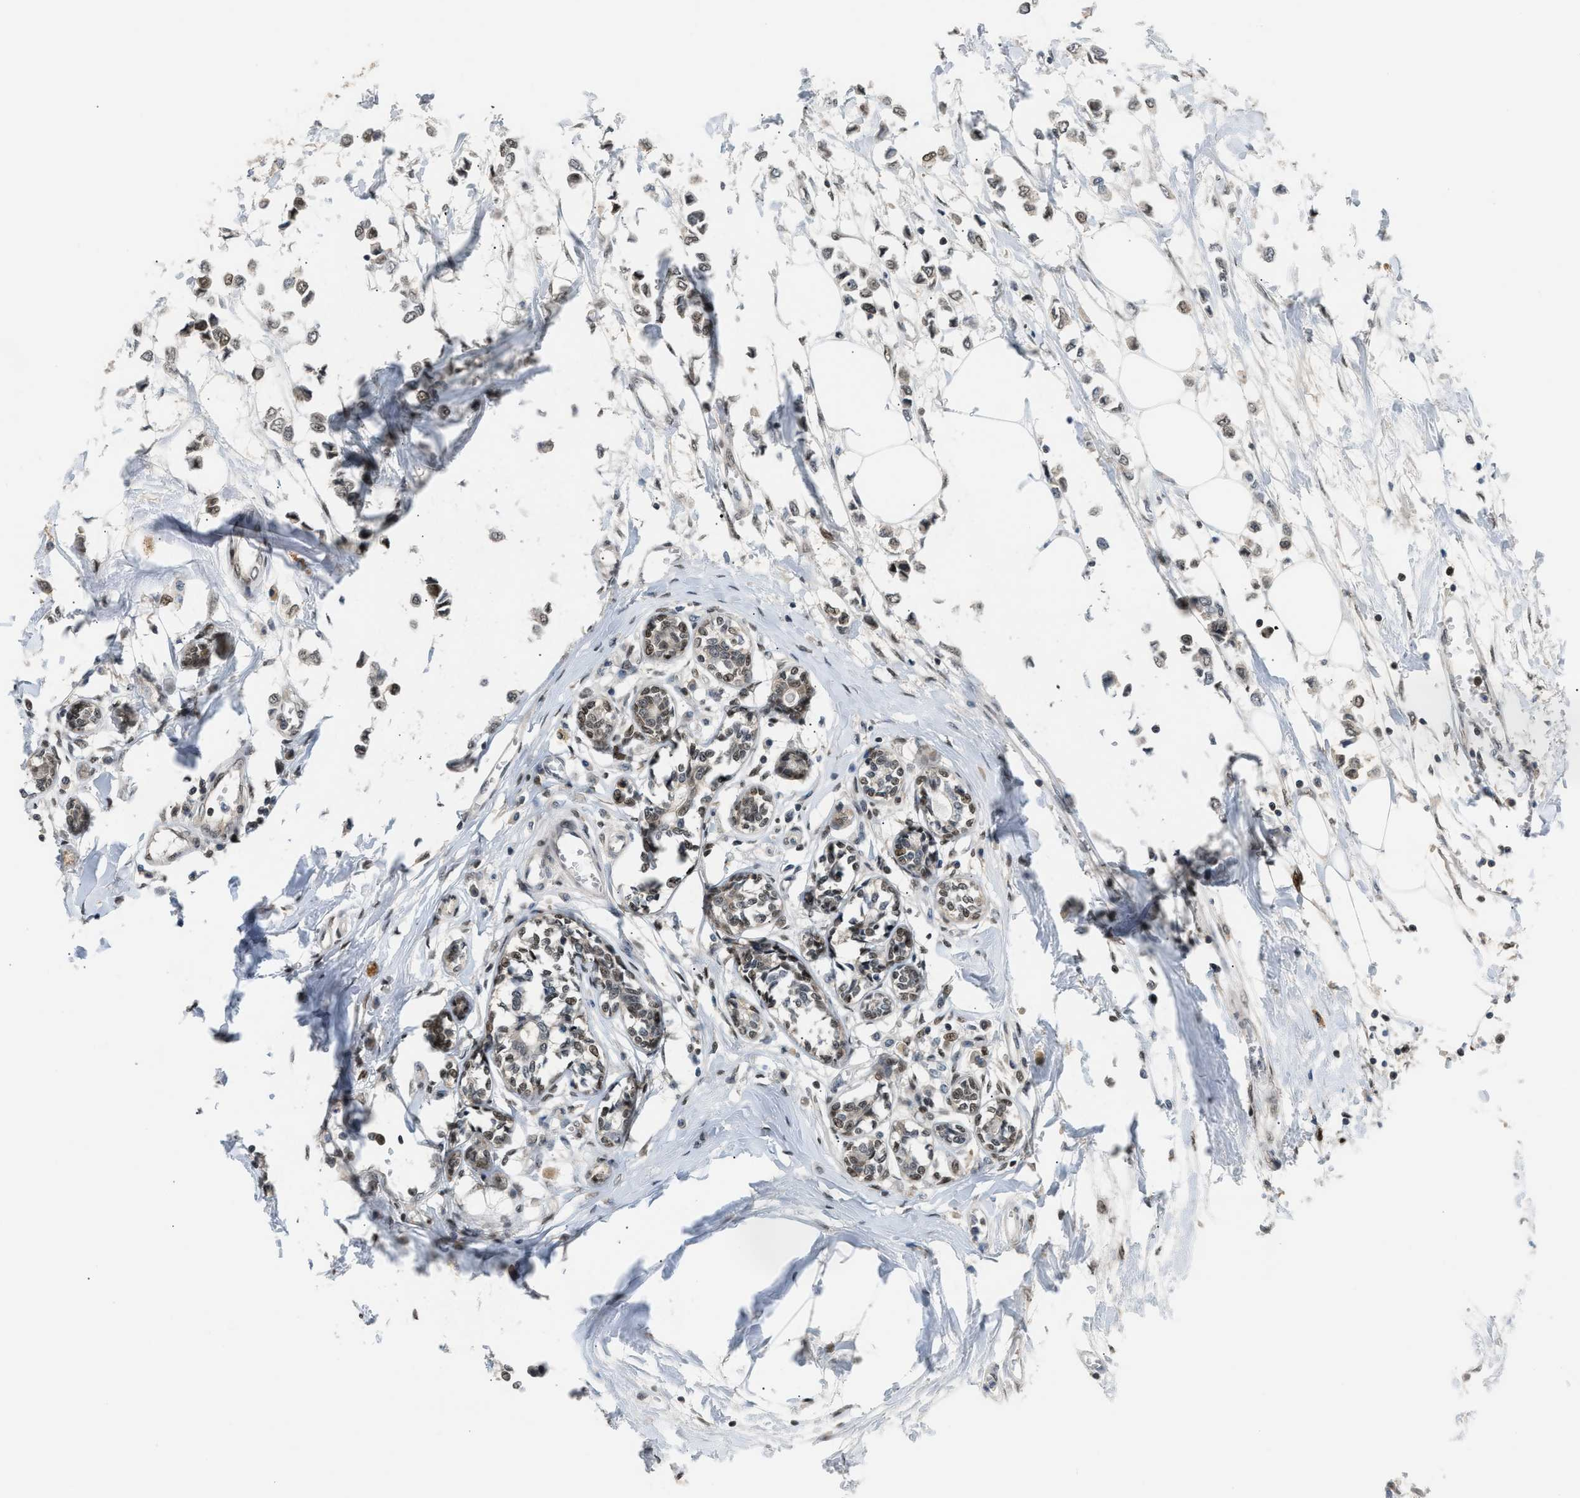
{"staining": {"intensity": "weak", "quantity": ">75%", "location": "nuclear"}, "tissue": "breast cancer", "cell_type": "Tumor cells", "image_type": "cancer", "snomed": [{"axis": "morphology", "description": "Lobular carcinoma"}, {"axis": "topography", "description": "Breast"}], "caption": "Breast cancer (lobular carcinoma) was stained to show a protein in brown. There is low levels of weak nuclear staining in about >75% of tumor cells. (Stains: DAB in brown, nuclei in blue, Microscopy: brightfield microscopy at high magnification).", "gene": "SSBP2", "patient": {"sex": "female", "age": 51}}